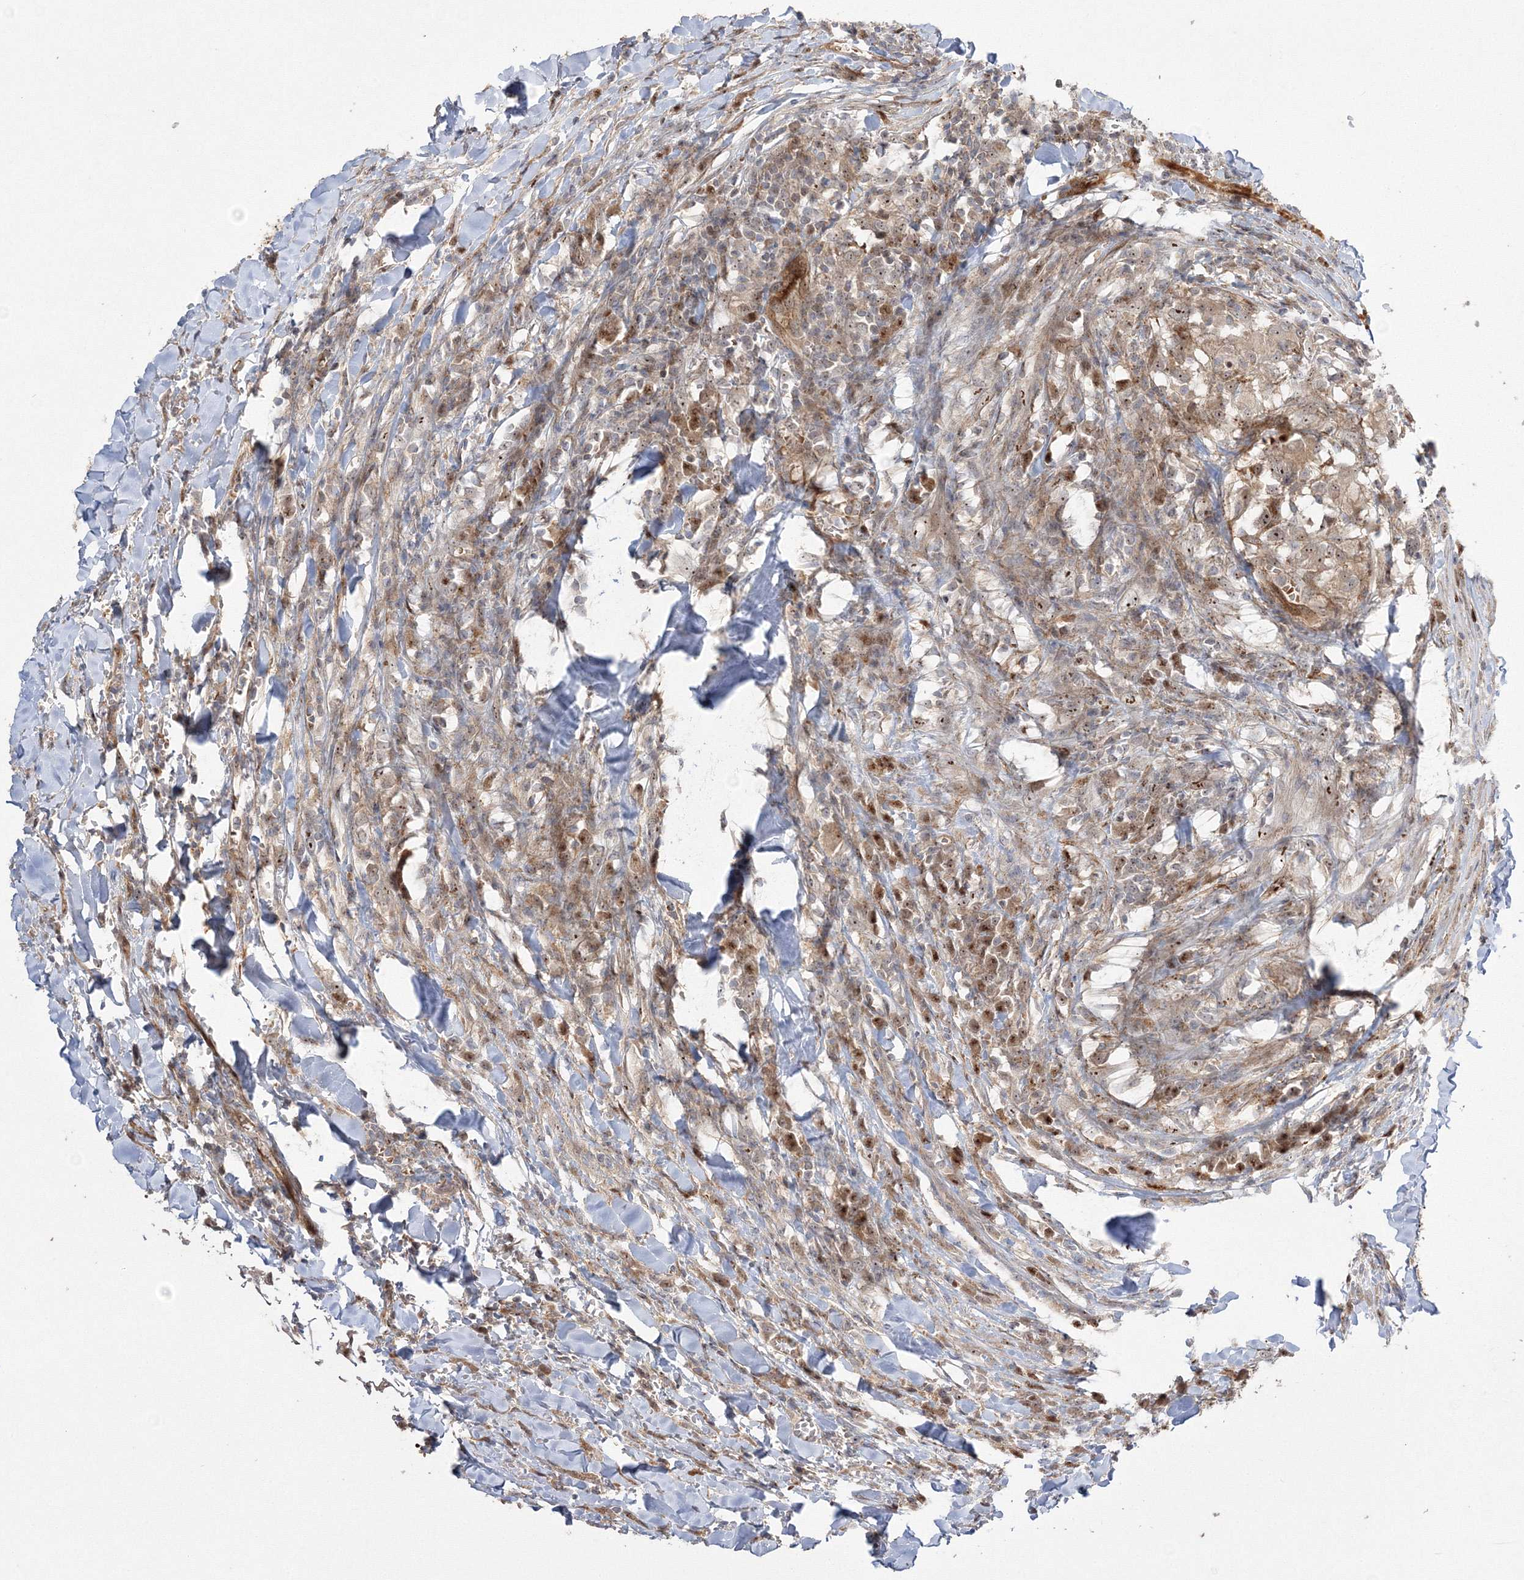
{"staining": {"intensity": "moderate", "quantity": ">75%", "location": "nuclear"}, "tissue": "head and neck cancer", "cell_type": "Tumor cells", "image_type": "cancer", "snomed": [{"axis": "morphology", "description": "Squamous cell carcinoma, NOS"}, {"axis": "topography", "description": "Head-Neck"}], "caption": "Squamous cell carcinoma (head and neck) stained with a protein marker reveals moderate staining in tumor cells.", "gene": "NPM3", "patient": {"sex": "male", "age": 66}}